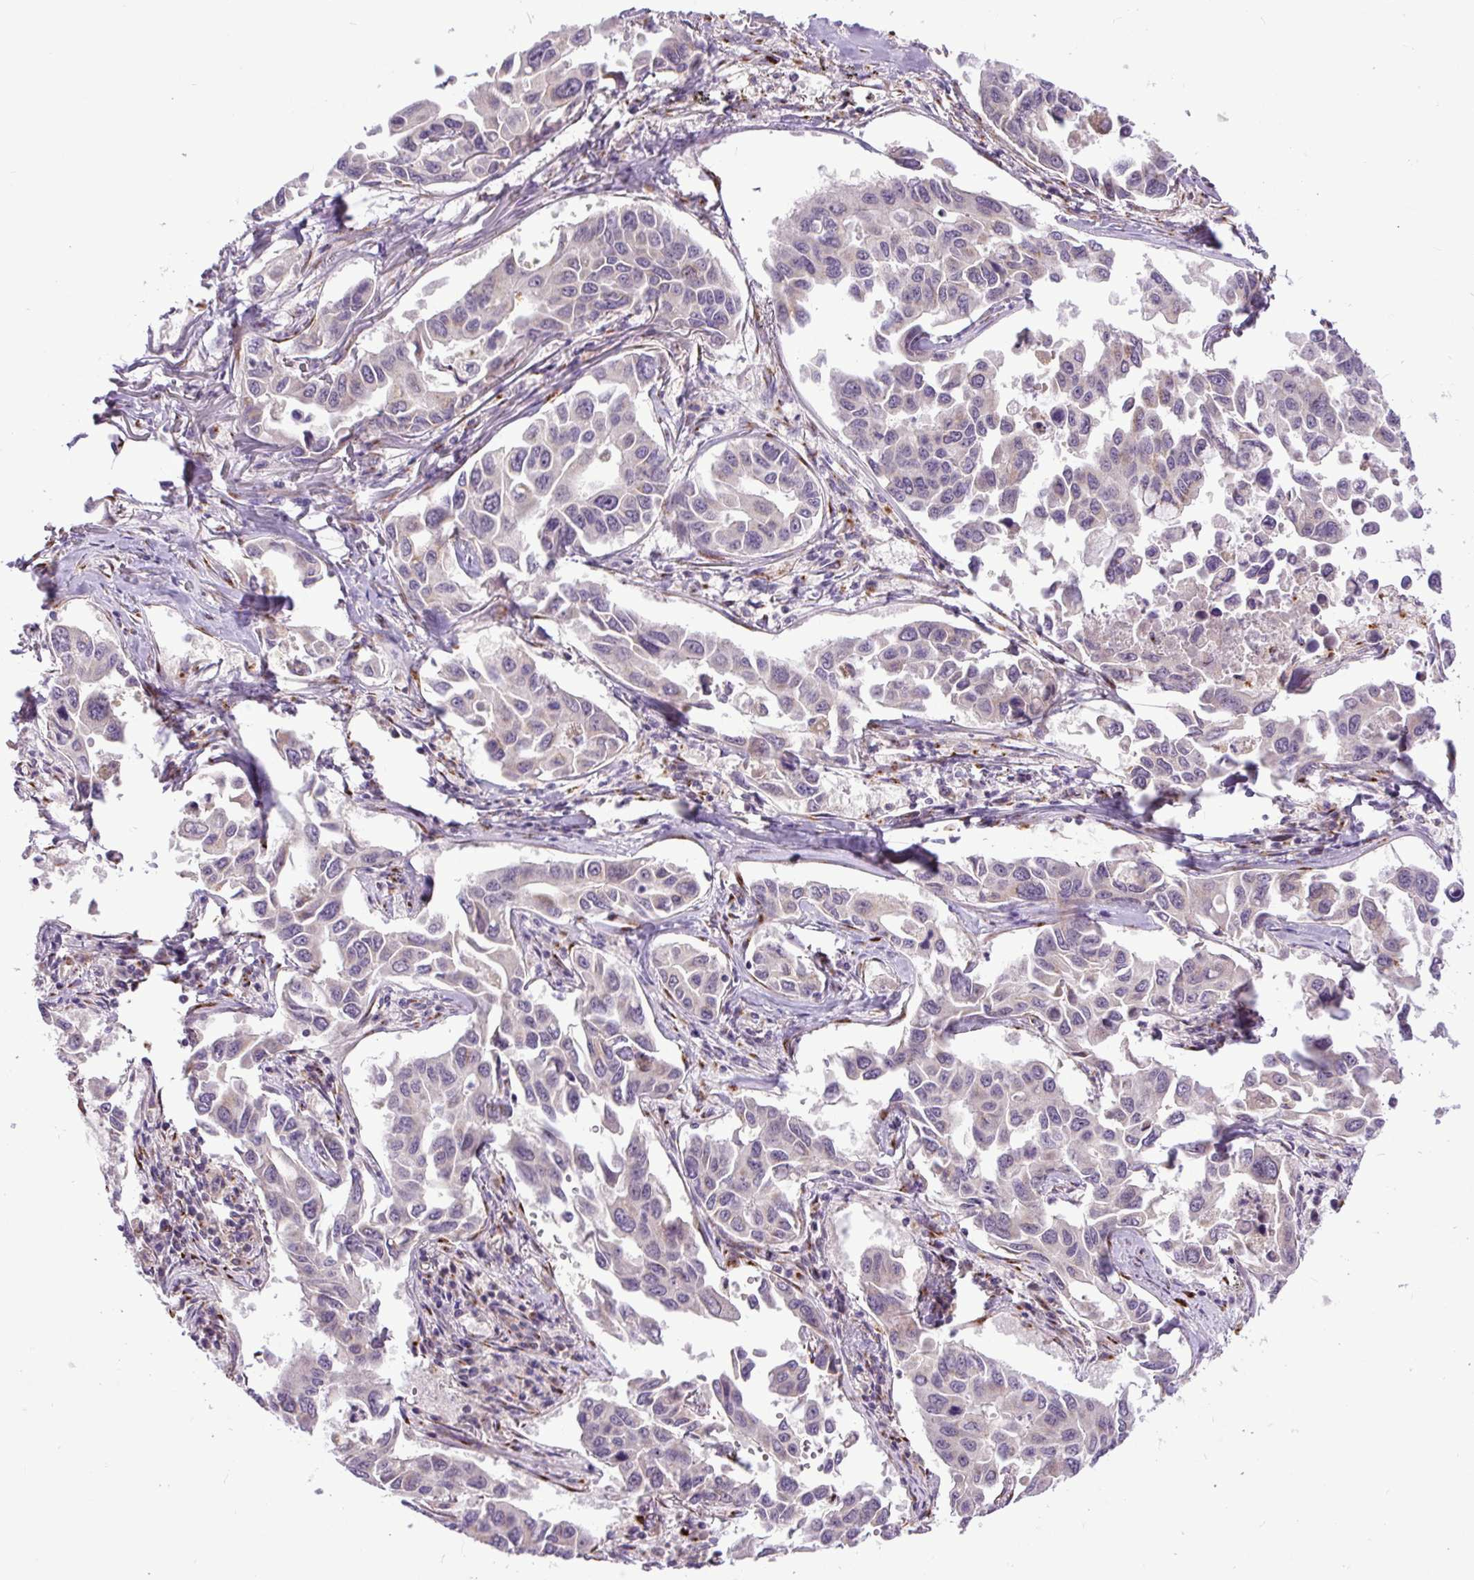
{"staining": {"intensity": "negative", "quantity": "none", "location": "none"}, "tissue": "lung cancer", "cell_type": "Tumor cells", "image_type": "cancer", "snomed": [{"axis": "morphology", "description": "Adenocarcinoma, NOS"}, {"axis": "topography", "description": "Lung"}], "caption": "A high-resolution histopathology image shows immunohistochemistry staining of lung cancer, which exhibits no significant positivity in tumor cells.", "gene": "MSMP", "patient": {"sex": "male", "age": 64}}